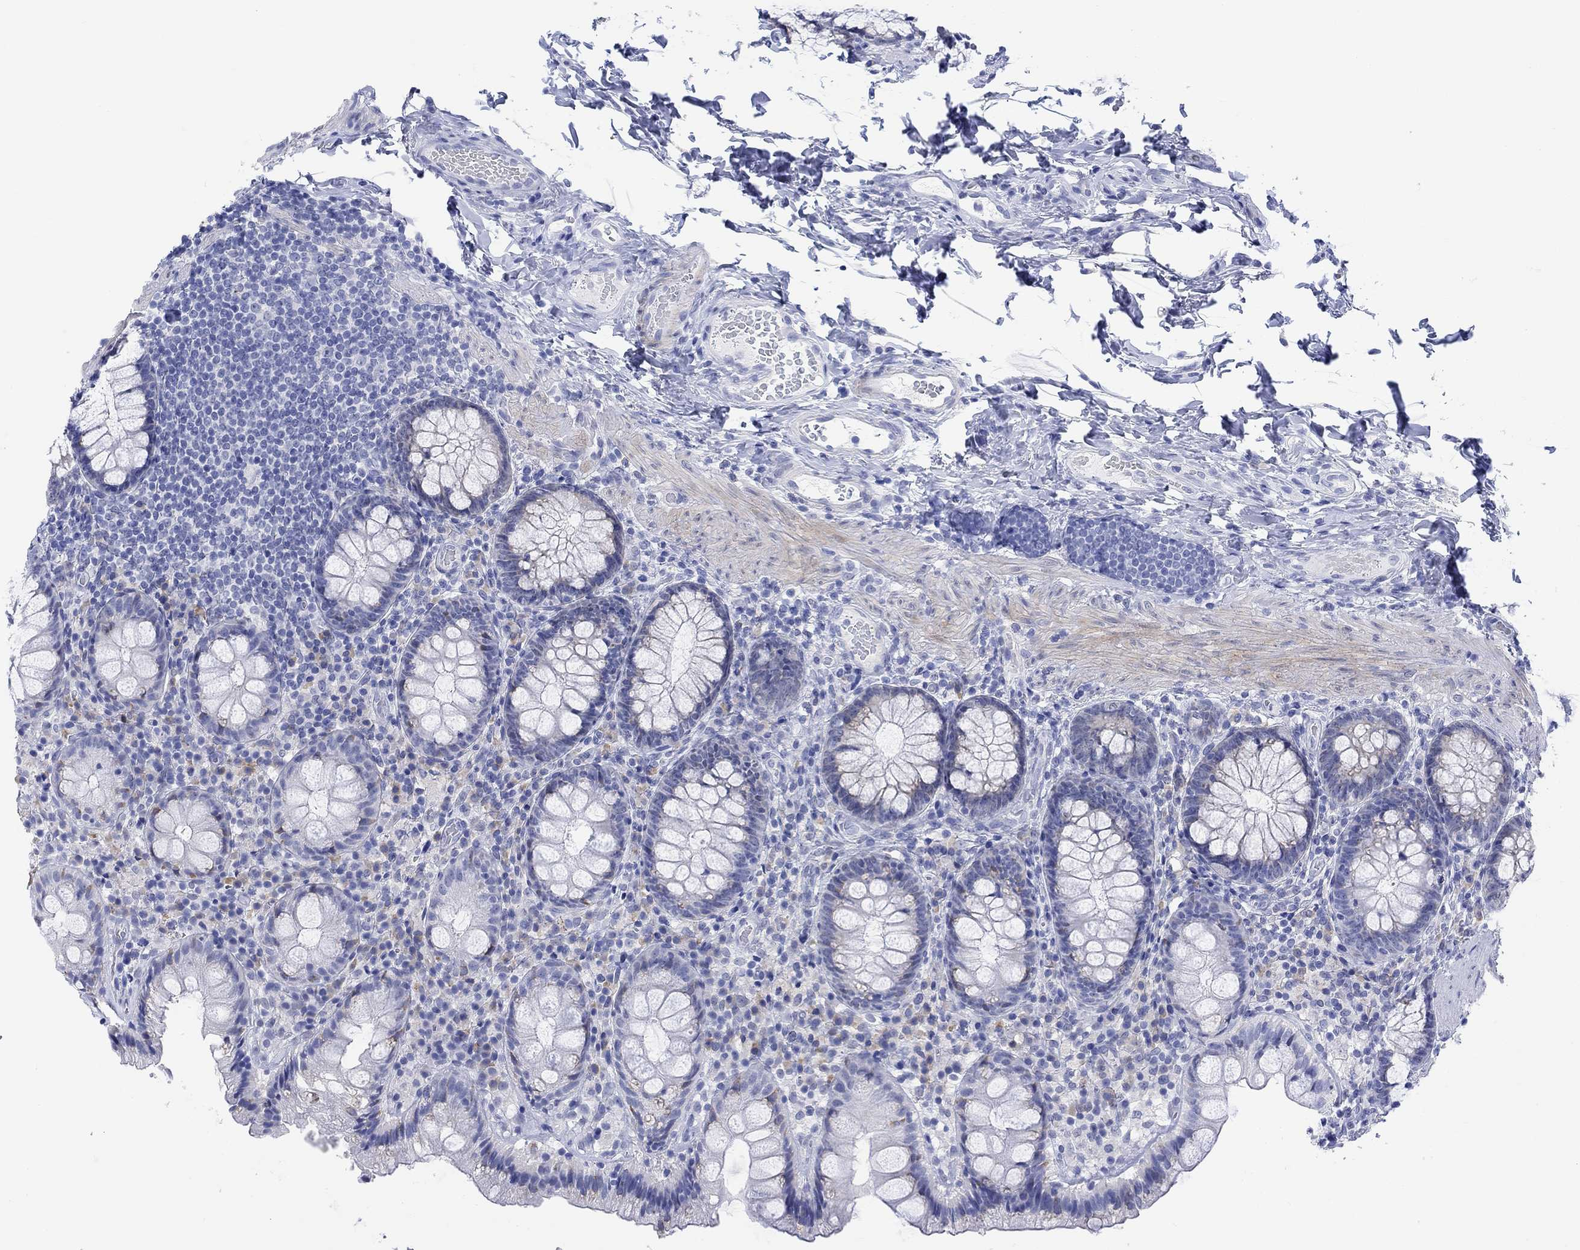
{"staining": {"intensity": "negative", "quantity": "none", "location": "none"}, "tissue": "colon", "cell_type": "Endothelial cells", "image_type": "normal", "snomed": [{"axis": "morphology", "description": "Normal tissue, NOS"}, {"axis": "topography", "description": "Colon"}], "caption": "The micrograph reveals no significant staining in endothelial cells of colon.", "gene": "MSI1", "patient": {"sex": "female", "age": 86}}